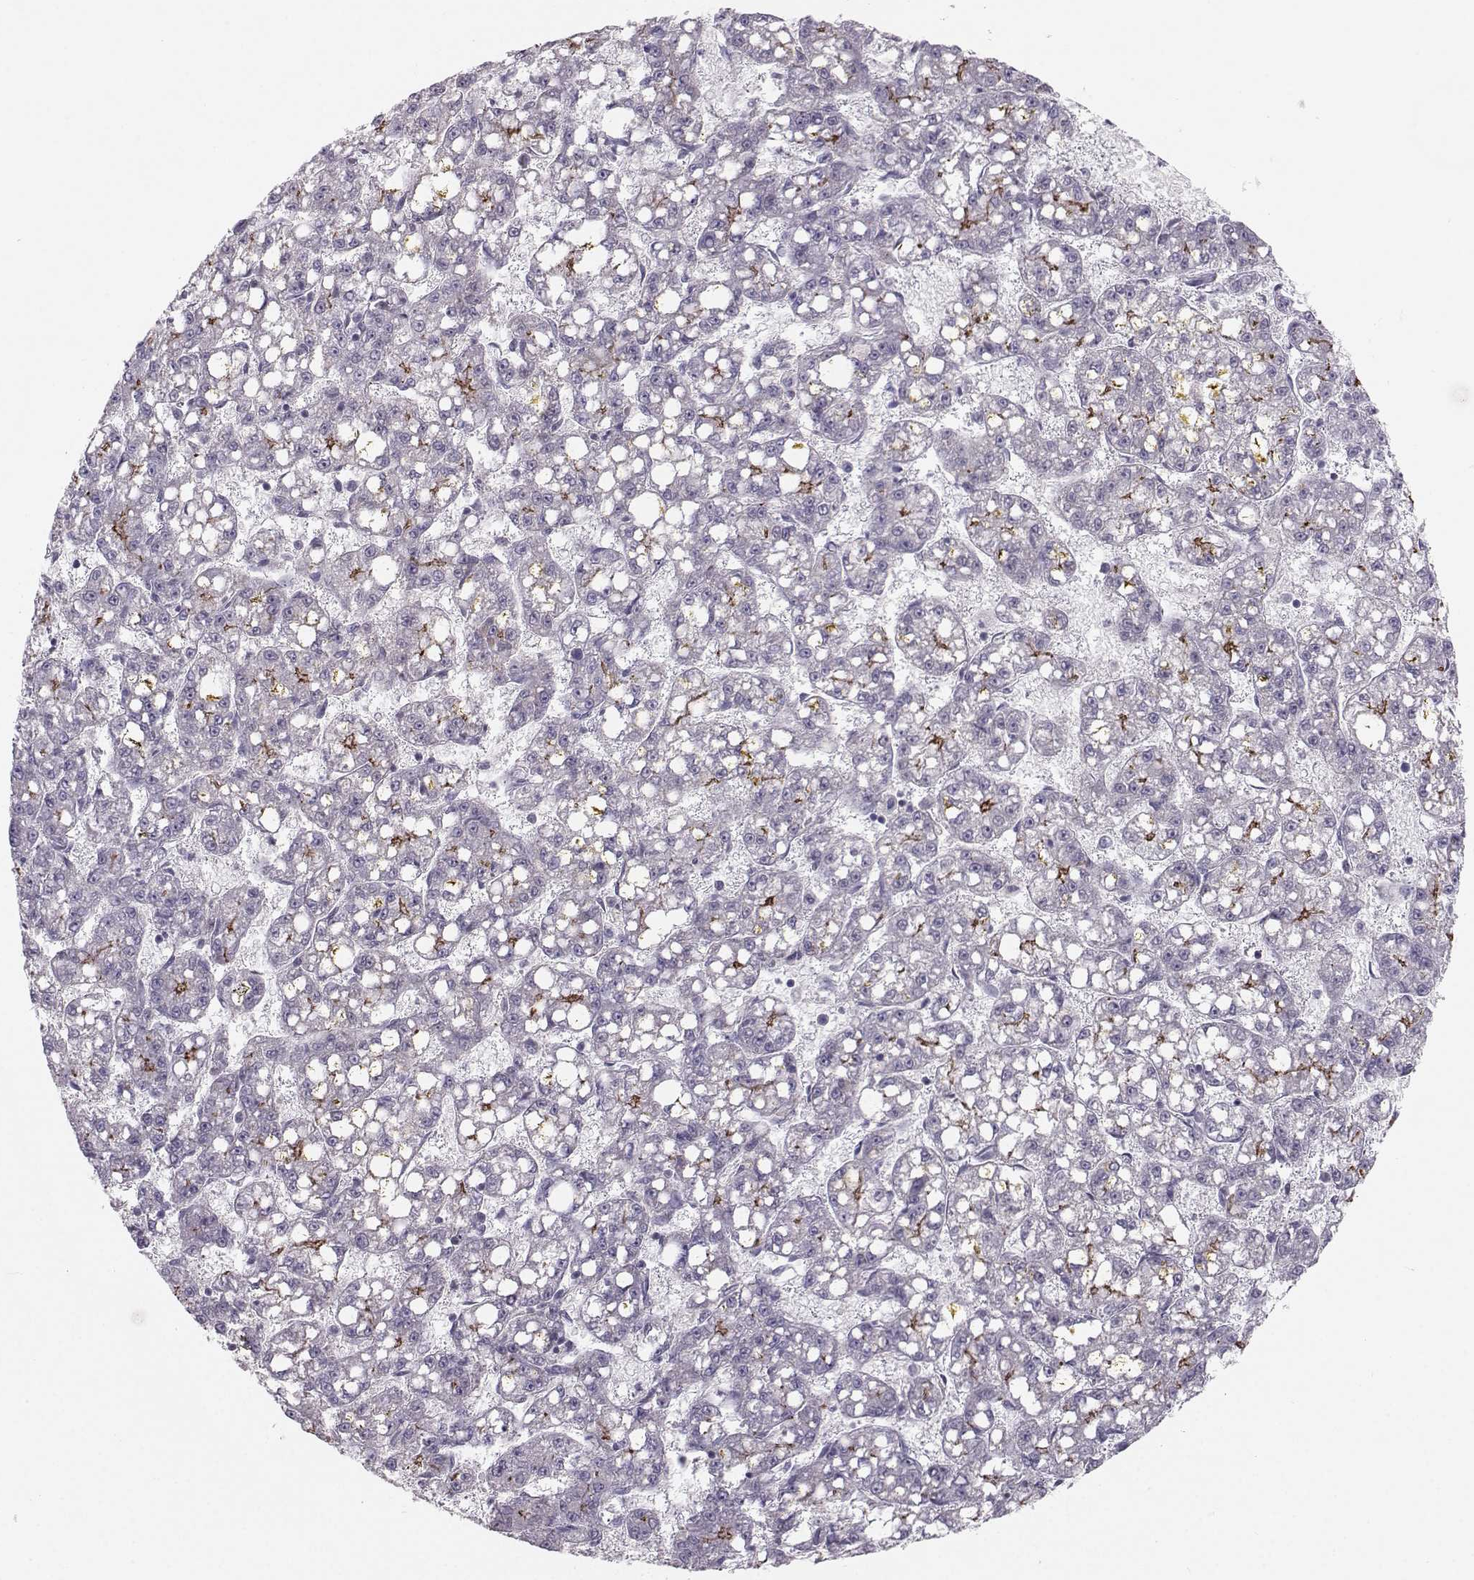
{"staining": {"intensity": "moderate", "quantity": "<25%", "location": "cytoplasmic/membranous"}, "tissue": "liver cancer", "cell_type": "Tumor cells", "image_type": "cancer", "snomed": [{"axis": "morphology", "description": "Carcinoma, Hepatocellular, NOS"}, {"axis": "topography", "description": "Liver"}], "caption": "Tumor cells demonstrate low levels of moderate cytoplasmic/membranous positivity in about <25% of cells in human hepatocellular carcinoma (liver).", "gene": "MAST1", "patient": {"sex": "female", "age": 65}}